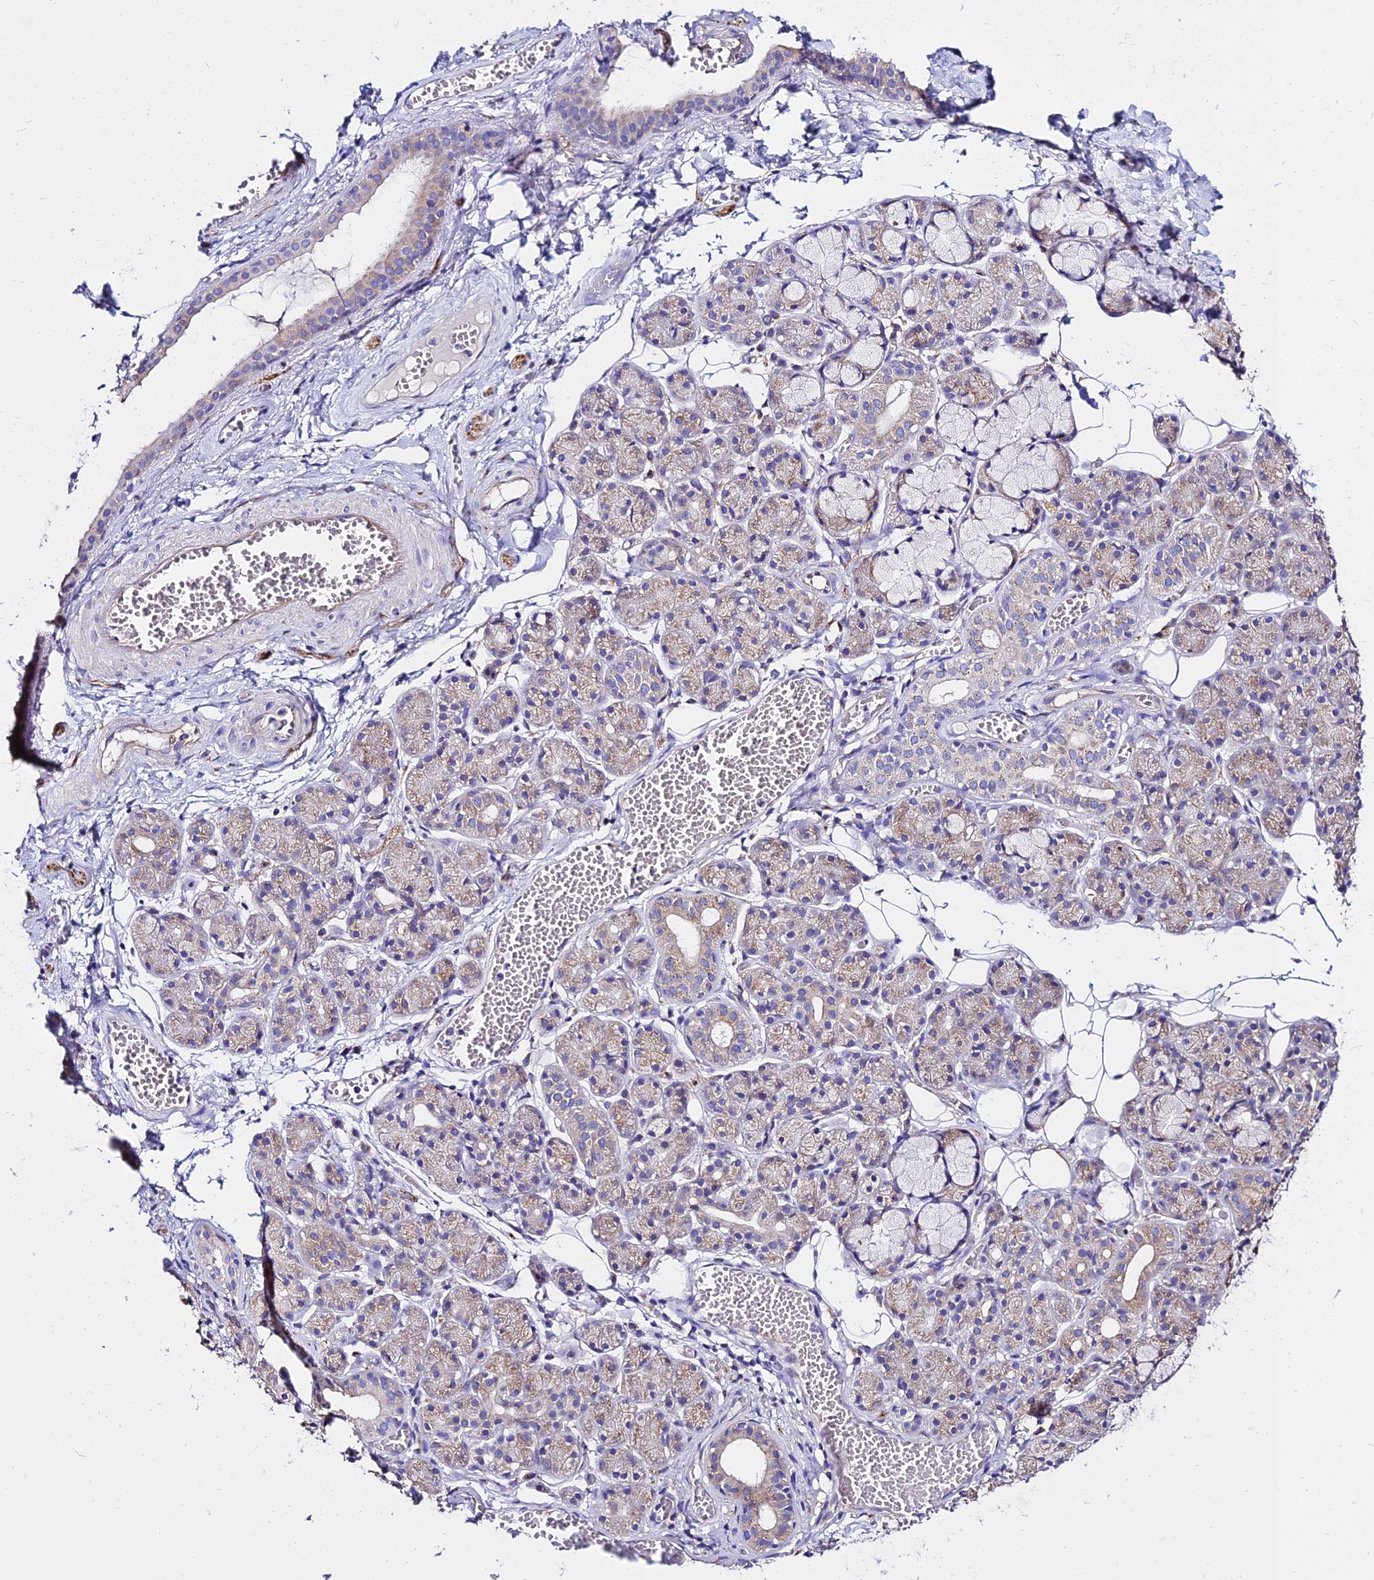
{"staining": {"intensity": "weak", "quantity": "<25%", "location": "cytoplasmic/membranous"}, "tissue": "salivary gland", "cell_type": "Glandular cells", "image_type": "normal", "snomed": [{"axis": "morphology", "description": "Normal tissue, NOS"}, {"axis": "topography", "description": "Salivary gland"}], "caption": "Immunohistochemistry image of normal human salivary gland stained for a protein (brown), which reveals no positivity in glandular cells.", "gene": "TUBA1A", "patient": {"sex": "male", "age": 63}}